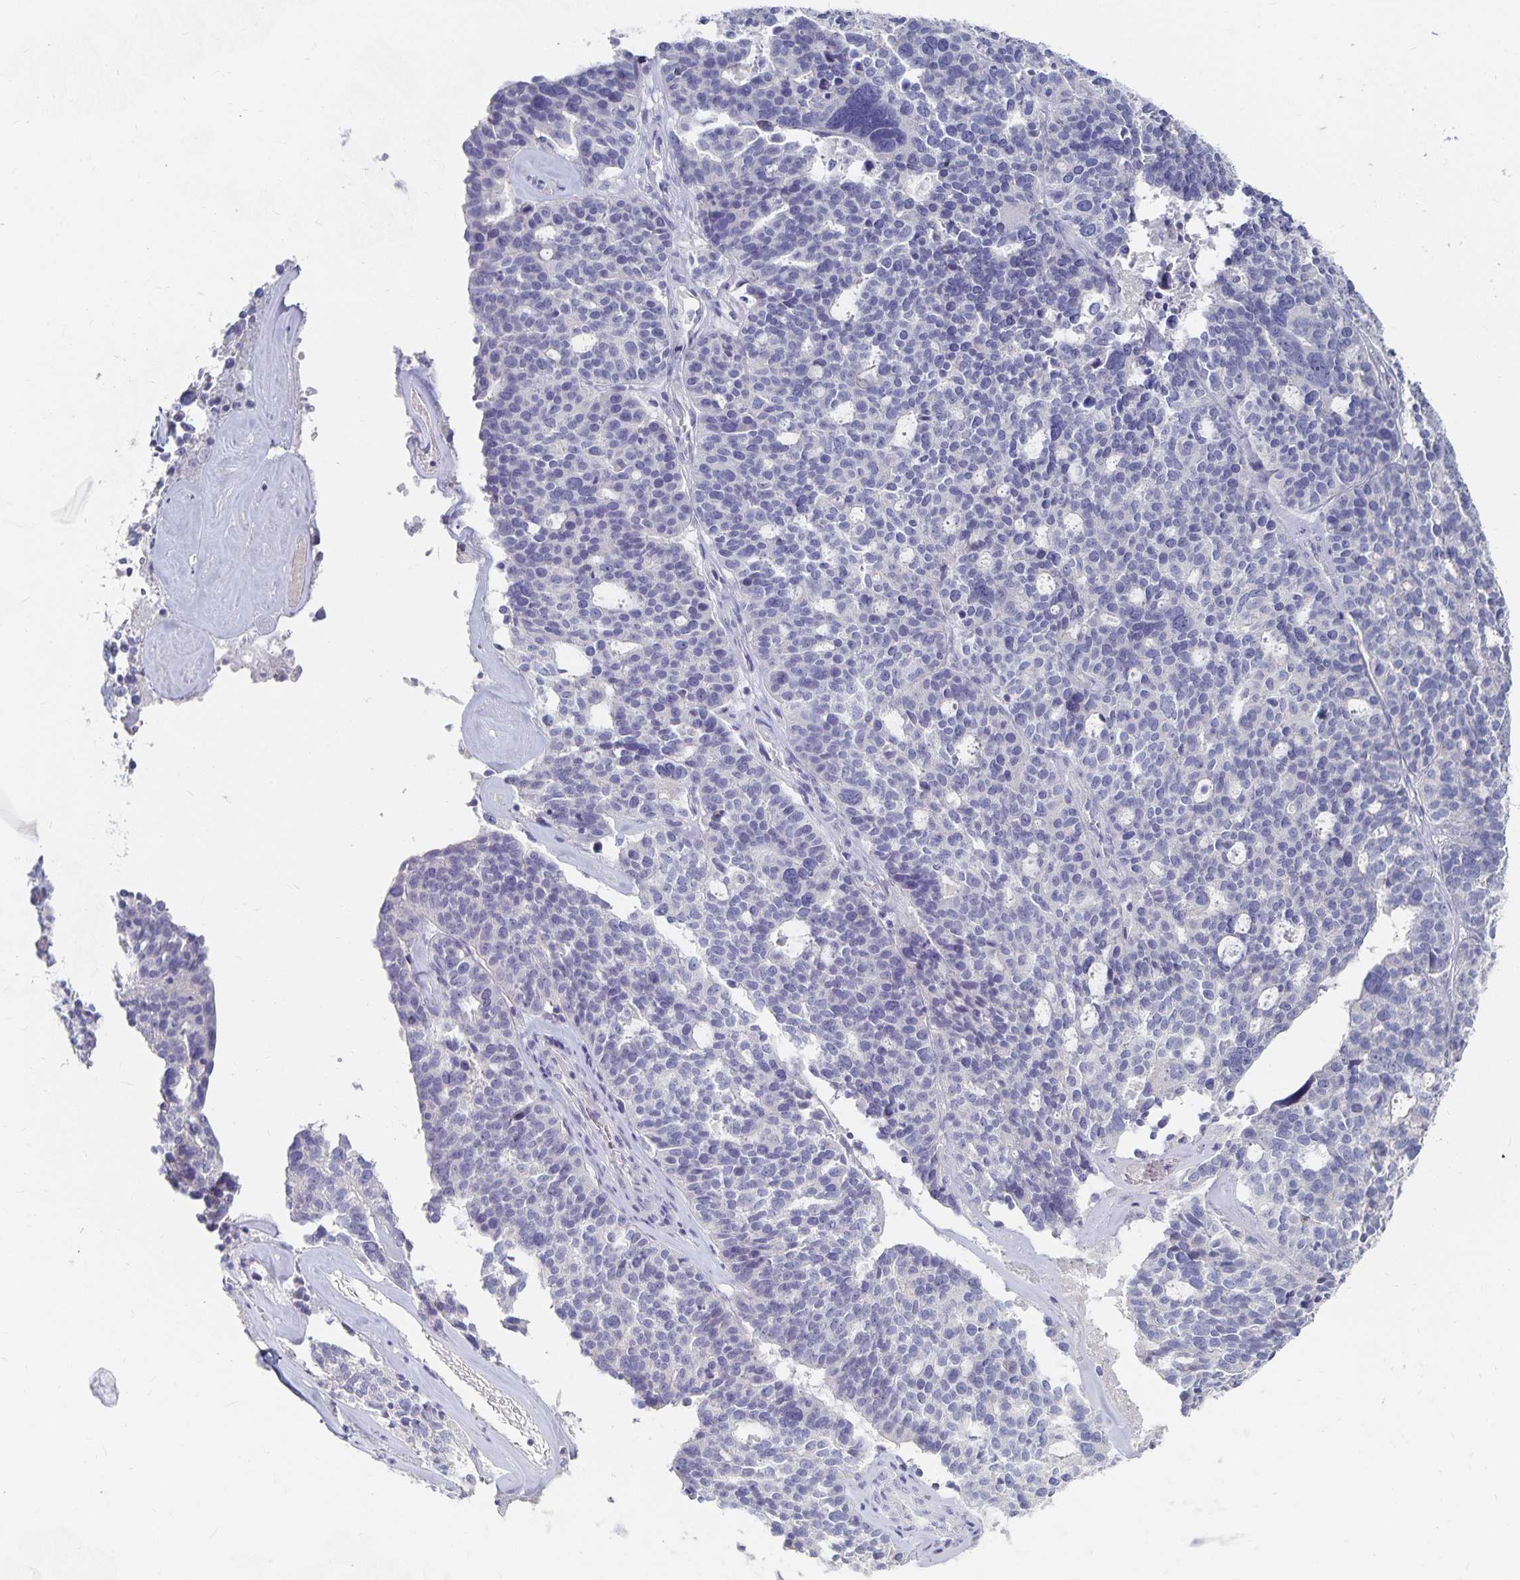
{"staining": {"intensity": "negative", "quantity": "none", "location": "none"}, "tissue": "ovarian cancer", "cell_type": "Tumor cells", "image_type": "cancer", "snomed": [{"axis": "morphology", "description": "Cystadenocarcinoma, serous, NOS"}, {"axis": "topography", "description": "Ovary"}], "caption": "The IHC image has no significant expression in tumor cells of ovarian cancer tissue.", "gene": "DNAH9", "patient": {"sex": "female", "age": 59}}